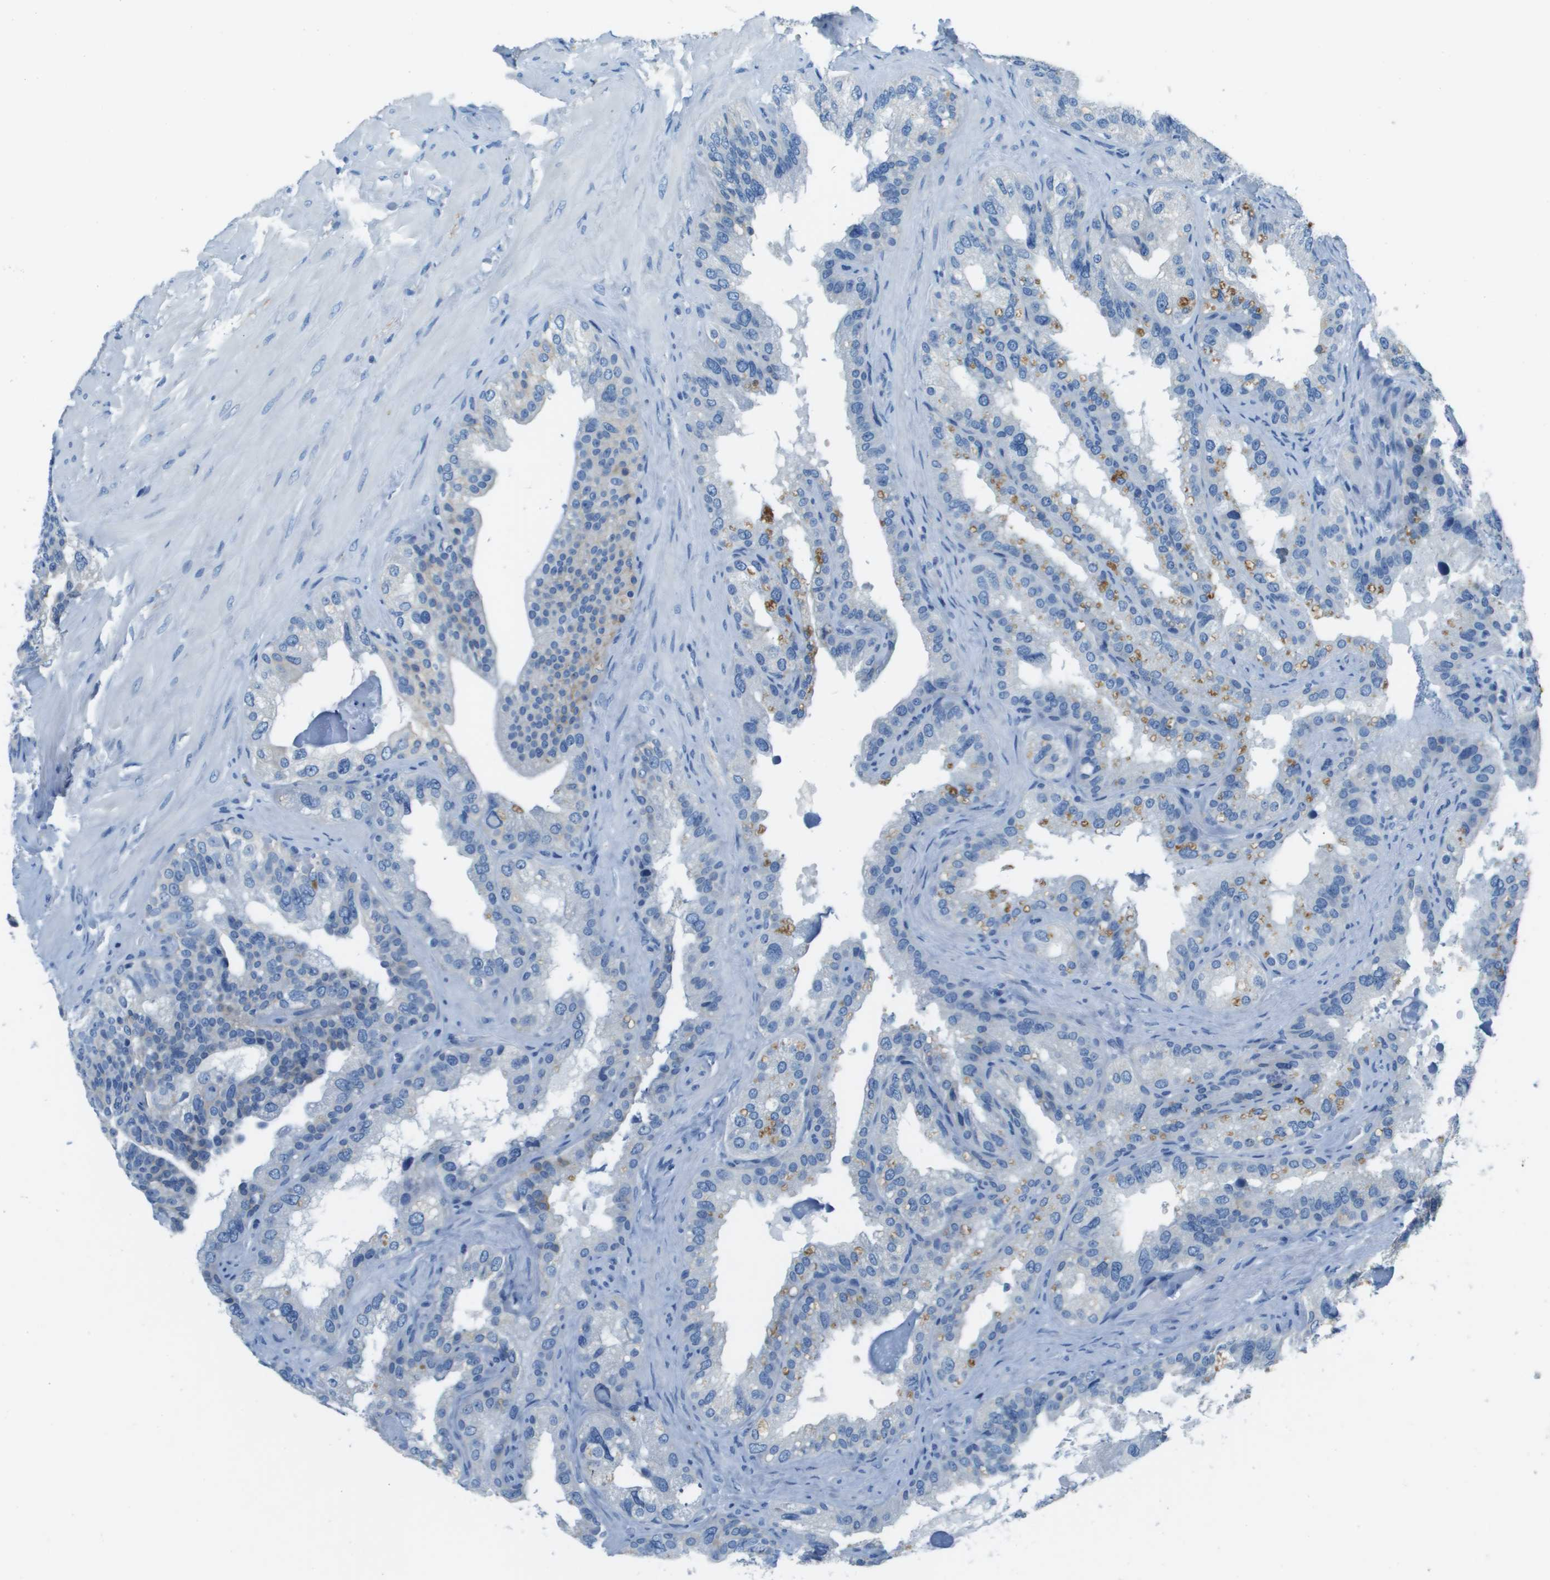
{"staining": {"intensity": "moderate", "quantity": "<25%", "location": "cytoplasmic/membranous"}, "tissue": "seminal vesicle", "cell_type": "Glandular cells", "image_type": "normal", "snomed": [{"axis": "morphology", "description": "Normal tissue, NOS"}, {"axis": "topography", "description": "Seminal veicle"}], "caption": "Protein analysis of benign seminal vesicle displays moderate cytoplasmic/membranous positivity in approximately <25% of glandular cells. The staining is performed using DAB (3,3'-diaminobenzidine) brown chromogen to label protein expression. The nuclei are counter-stained blue using hematoxylin.", "gene": "SLC16A10", "patient": {"sex": "male", "age": 68}}